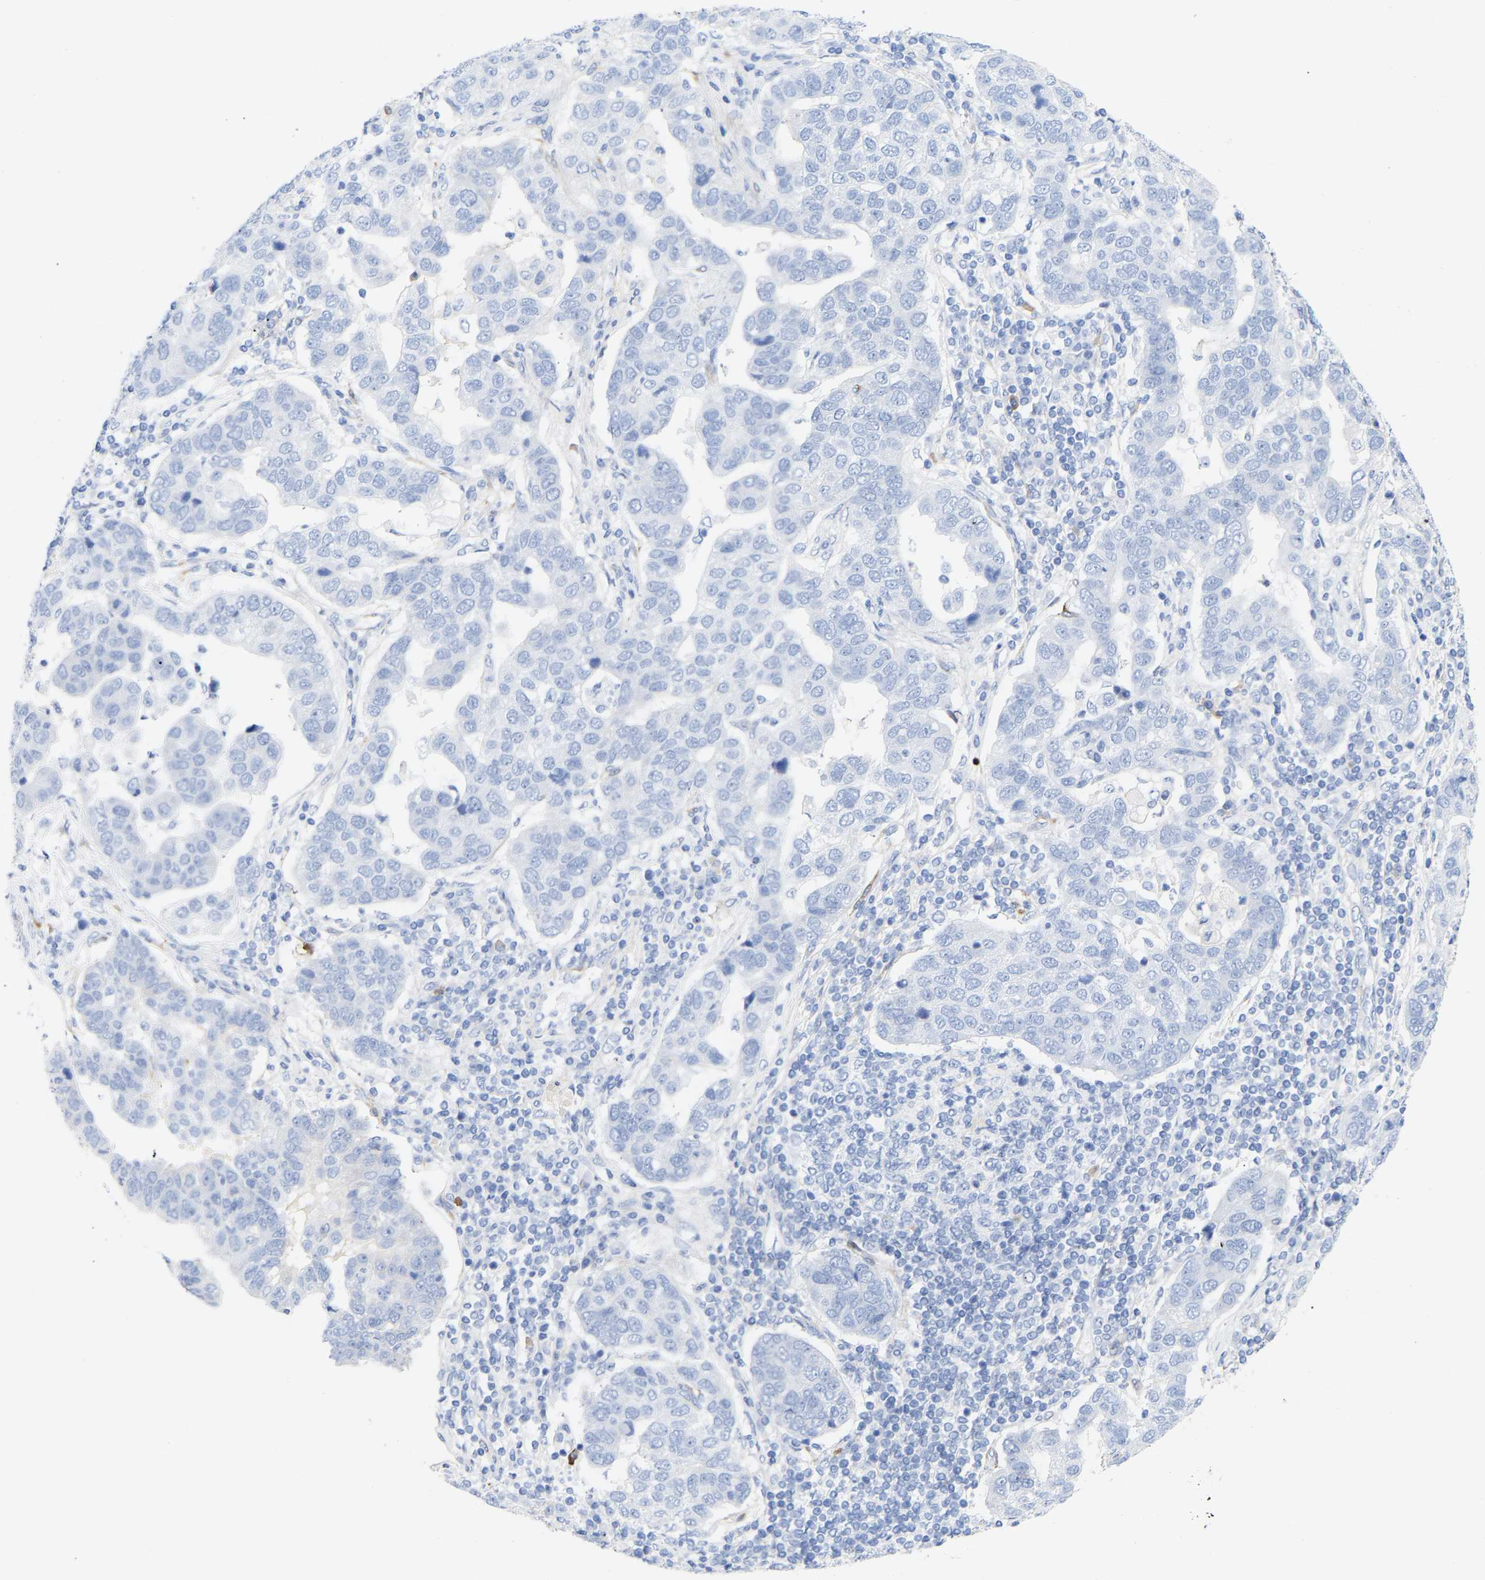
{"staining": {"intensity": "negative", "quantity": "none", "location": "none"}, "tissue": "pancreatic cancer", "cell_type": "Tumor cells", "image_type": "cancer", "snomed": [{"axis": "morphology", "description": "Adenocarcinoma, NOS"}, {"axis": "topography", "description": "Pancreas"}], "caption": "Immunohistochemistry (IHC) photomicrograph of neoplastic tissue: adenocarcinoma (pancreatic) stained with DAB shows no significant protein expression in tumor cells.", "gene": "AMPH", "patient": {"sex": "female", "age": 61}}